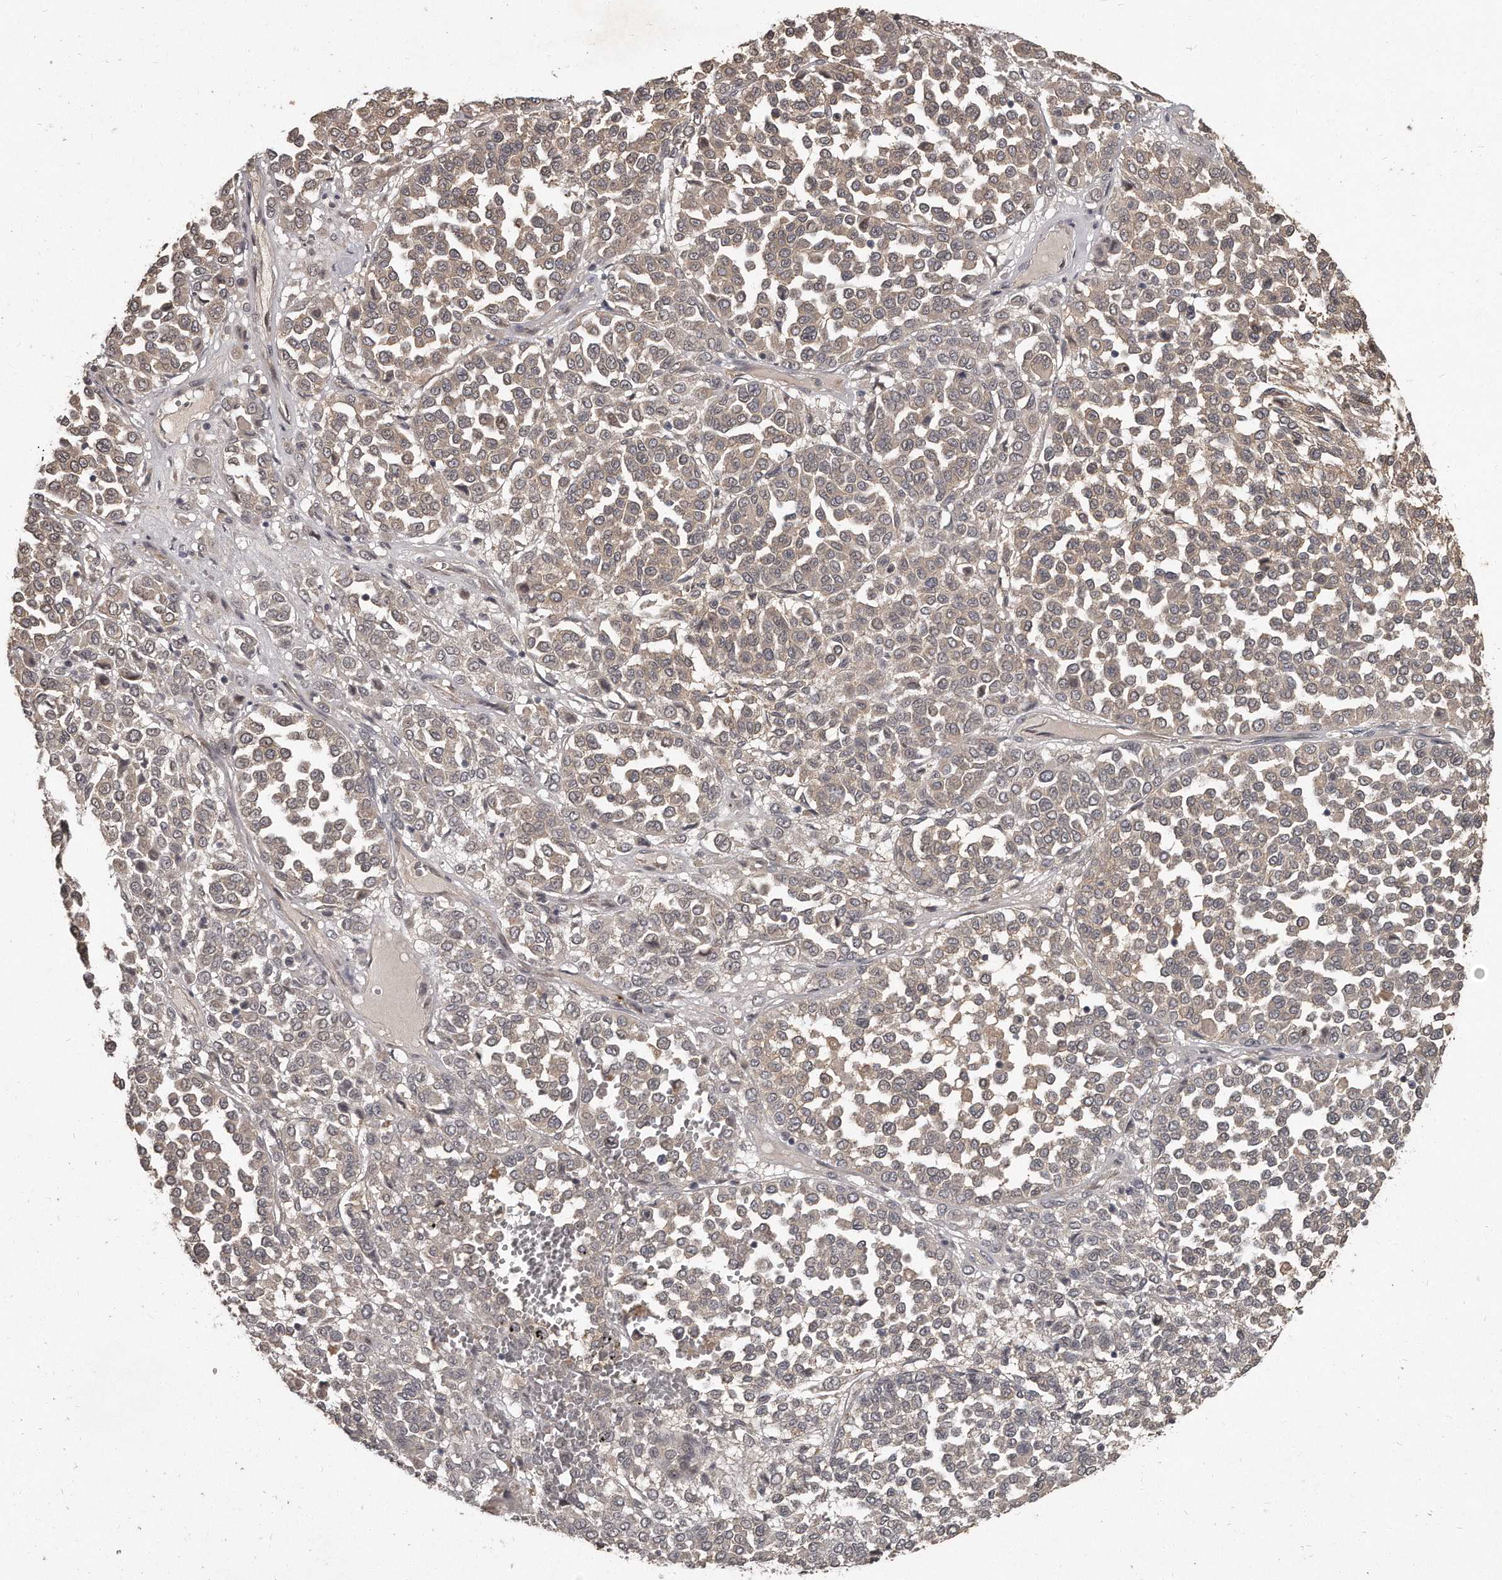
{"staining": {"intensity": "weak", "quantity": "25%-75%", "location": "cytoplasmic/membranous"}, "tissue": "melanoma", "cell_type": "Tumor cells", "image_type": "cancer", "snomed": [{"axis": "morphology", "description": "Malignant melanoma, Metastatic site"}, {"axis": "topography", "description": "Pancreas"}], "caption": "Immunohistochemical staining of malignant melanoma (metastatic site) shows weak cytoplasmic/membranous protein staining in about 25%-75% of tumor cells. Nuclei are stained in blue.", "gene": "GRB10", "patient": {"sex": "female", "age": 30}}